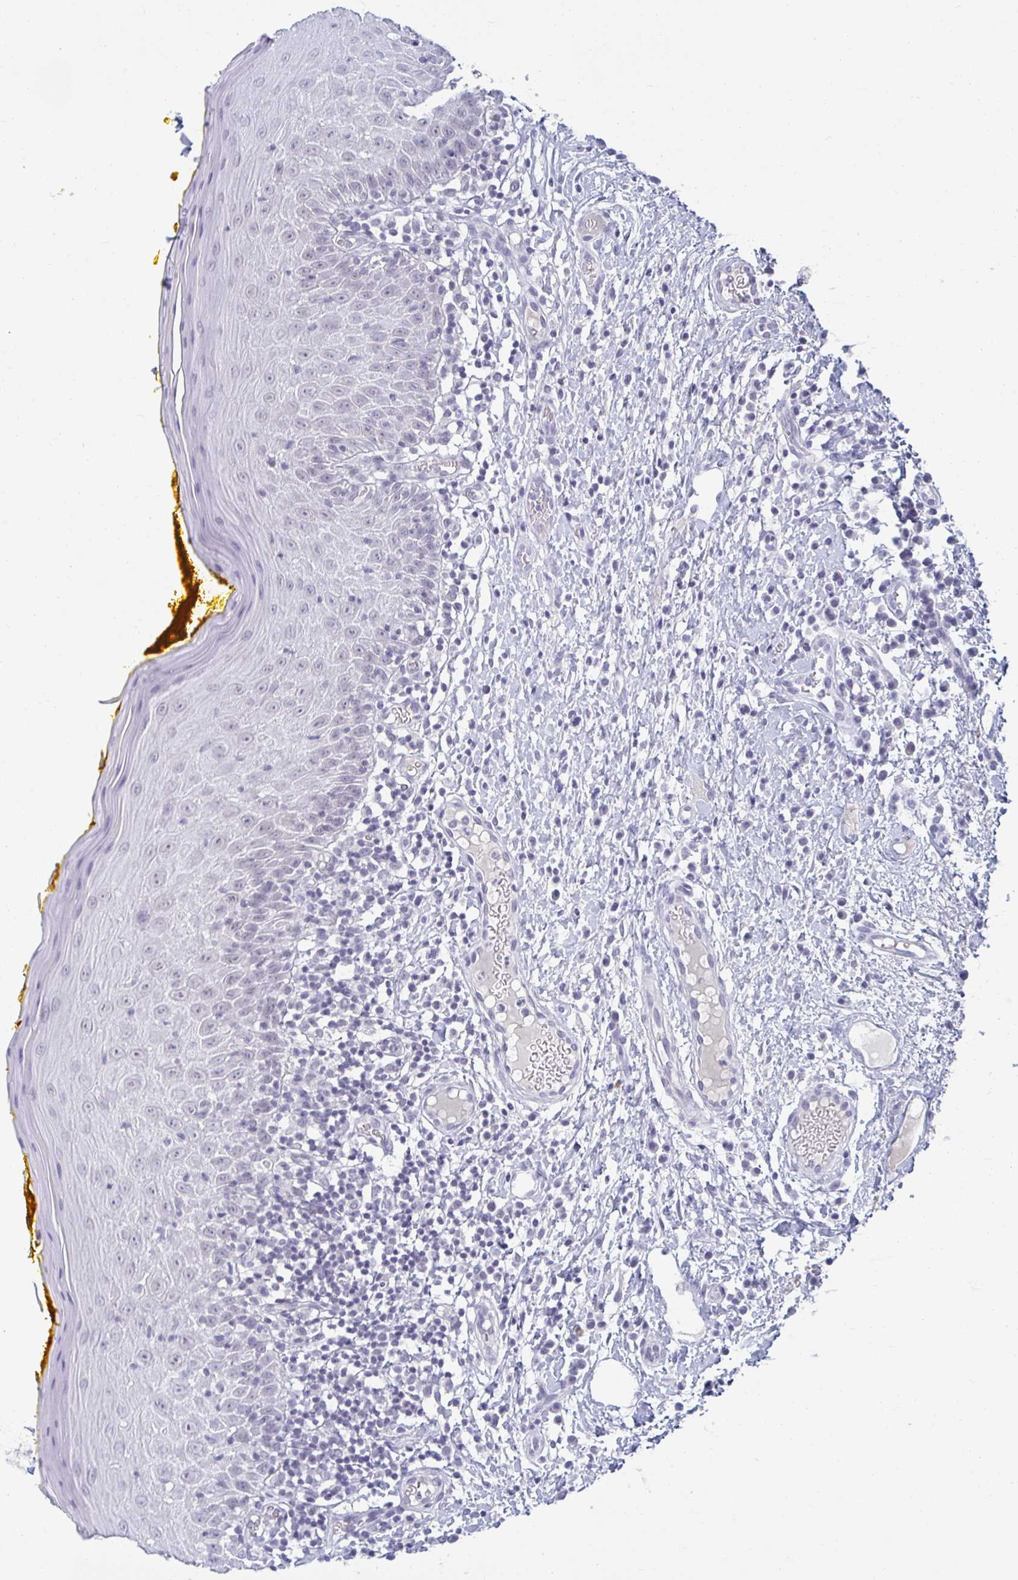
{"staining": {"intensity": "negative", "quantity": "none", "location": "none"}, "tissue": "oral mucosa", "cell_type": "Squamous epithelial cells", "image_type": "normal", "snomed": [{"axis": "morphology", "description": "Normal tissue, NOS"}, {"axis": "topography", "description": "Oral tissue"}, {"axis": "topography", "description": "Tounge, NOS"}], "caption": "Immunohistochemistry (IHC) micrograph of benign oral mucosa: oral mucosa stained with DAB displays no significant protein staining in squamous epithelial cells. (DAB (3,3'-diaminobenzidine) immunohistochemistry (IHC) with hematoxylin counter stain).", "gene": "RNASEH1", "patient": {"sex": "female", "age": 58}}